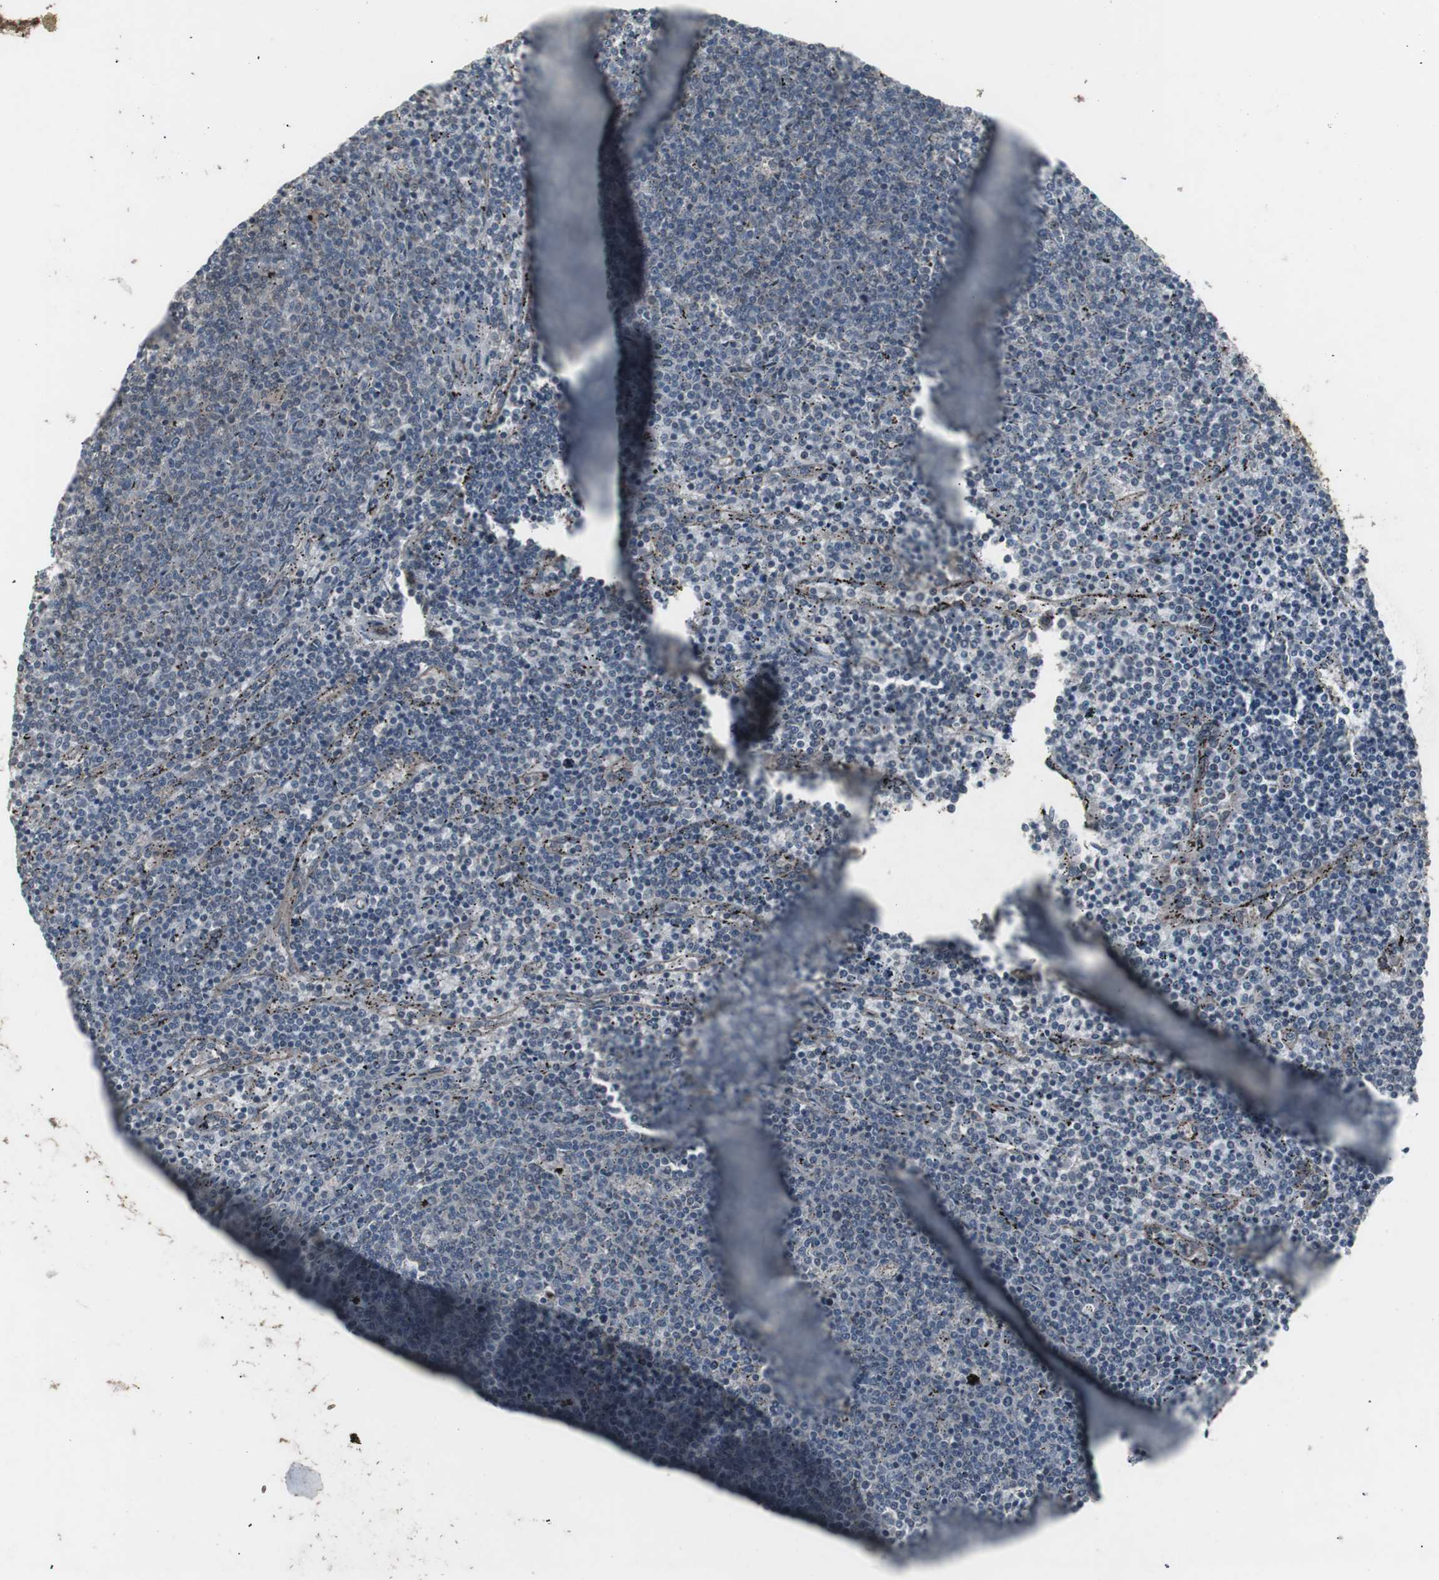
{"staining": {"intensity": "negative", "quantity": "none", "location": "none"}, "tissue": "lymphoma", "cell_type": "Tumor cells", "image_type": "cancer", "snomed": [{"axis": "morphology", "description": "Malignant lymphoma, non-Hodgkin's type, Low grade"}, {"axis": "topography", "description": "Spleen"}], "caption": "Malignant lymphoma, non-Hodgkin's type (low-grade) was stained to show a protein in brown. There is no significant expression in tumor cells. The staining is performed using DAB brown chromogen with nuclei counter-stained in using hematoxylin.", "gene": "SSTR2", "patient": {"sex": "female", "age": 50}}